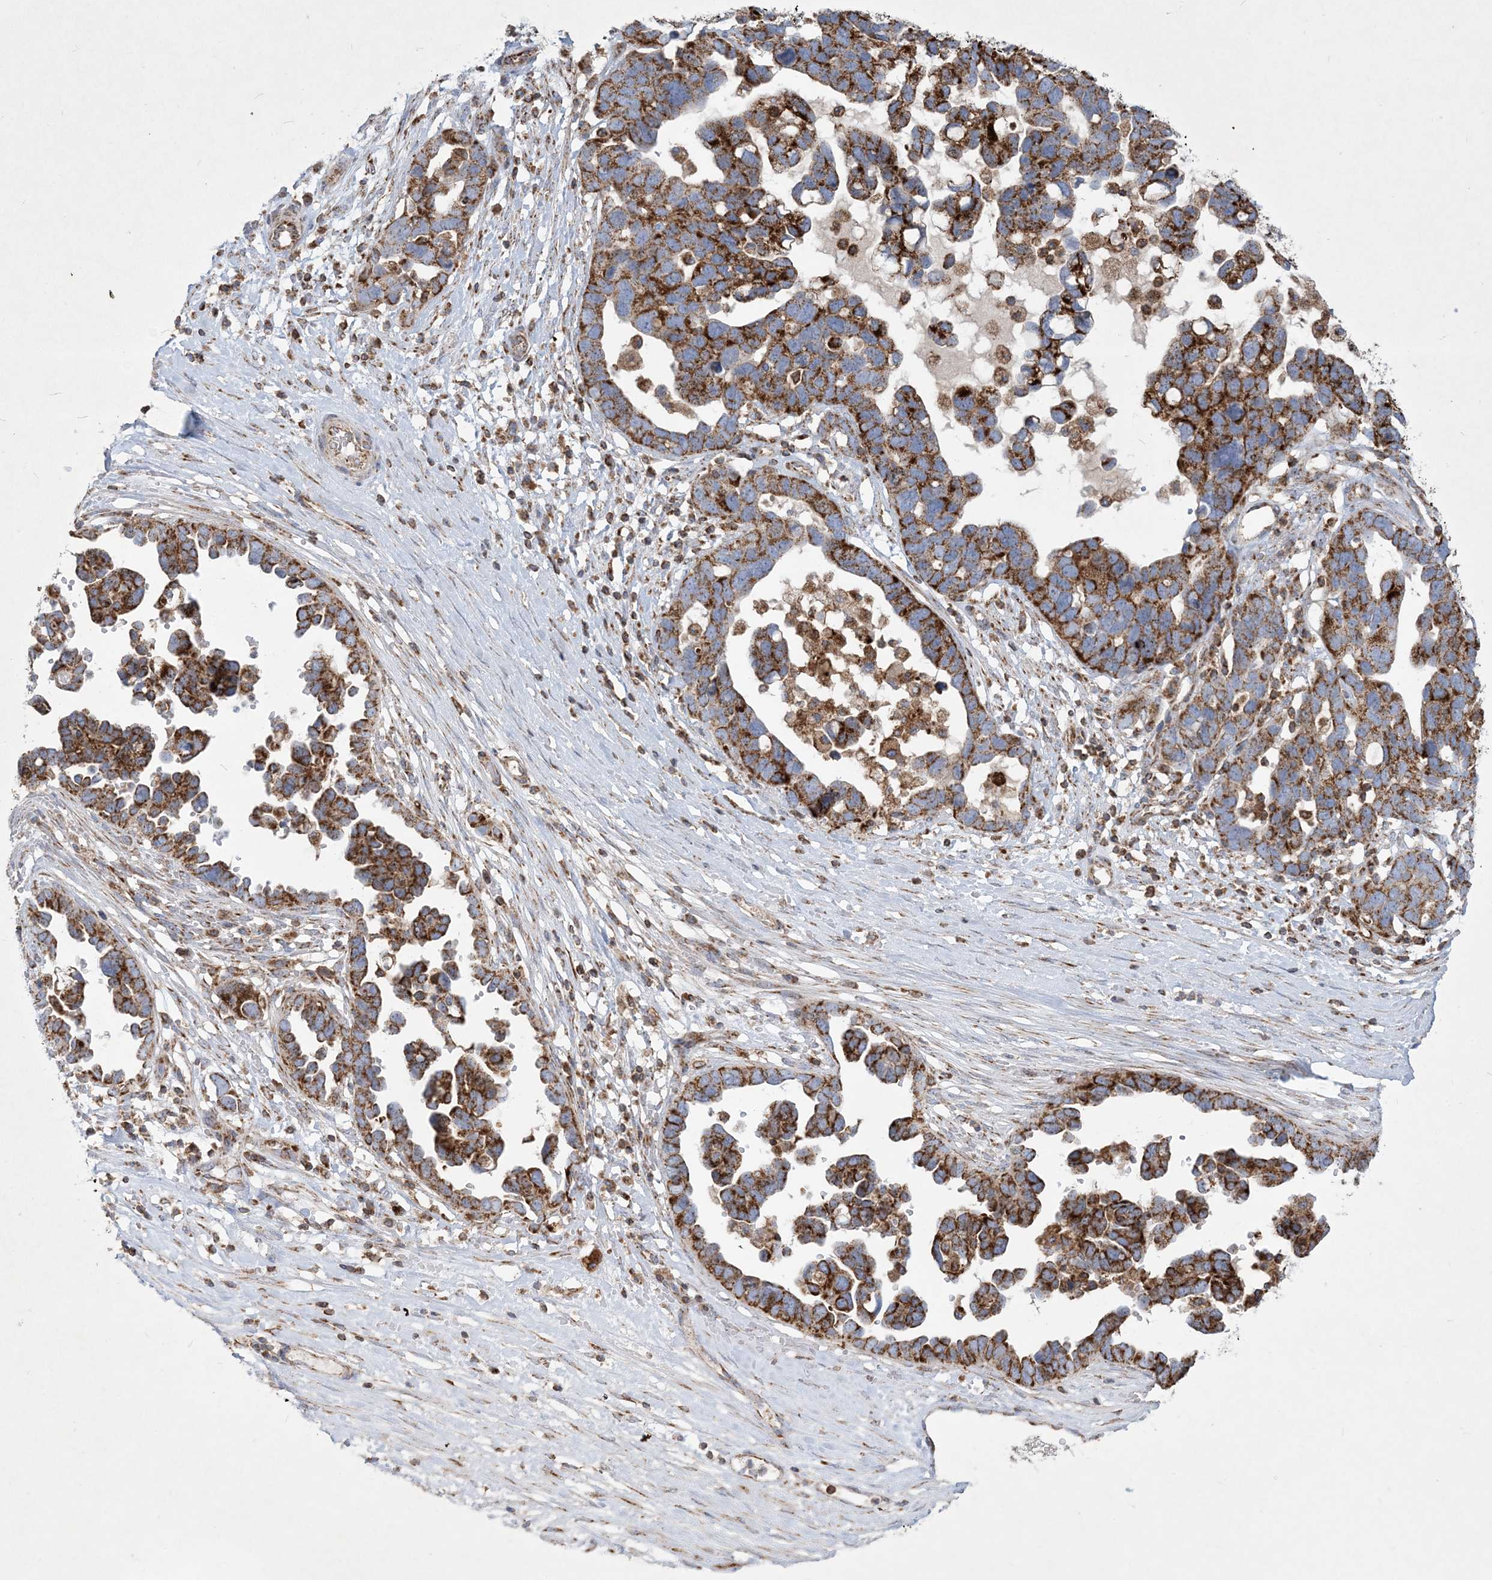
{"staining": {"intensity": "strong", "quantity": ">75%", "location": "cytoplasmic/membranous"}, "tissue": "ovarian cancer", "cell_type": "Tumor cells", "image_type": "cancer", "snomed": [{"axis": "morphology", "description": "Cystadenocarcinoma, serous, NOS"}, {"axis": "topography", "description": "Ovary"}], "caption": "Protein expression analysis of ovarian serous cystadenocarcinoma reveals strong cytoplasmic/membranous staining in about >75% of tumor cells.", "gene": "BEND4", "patient": {"sex": "female", "age": 54}}